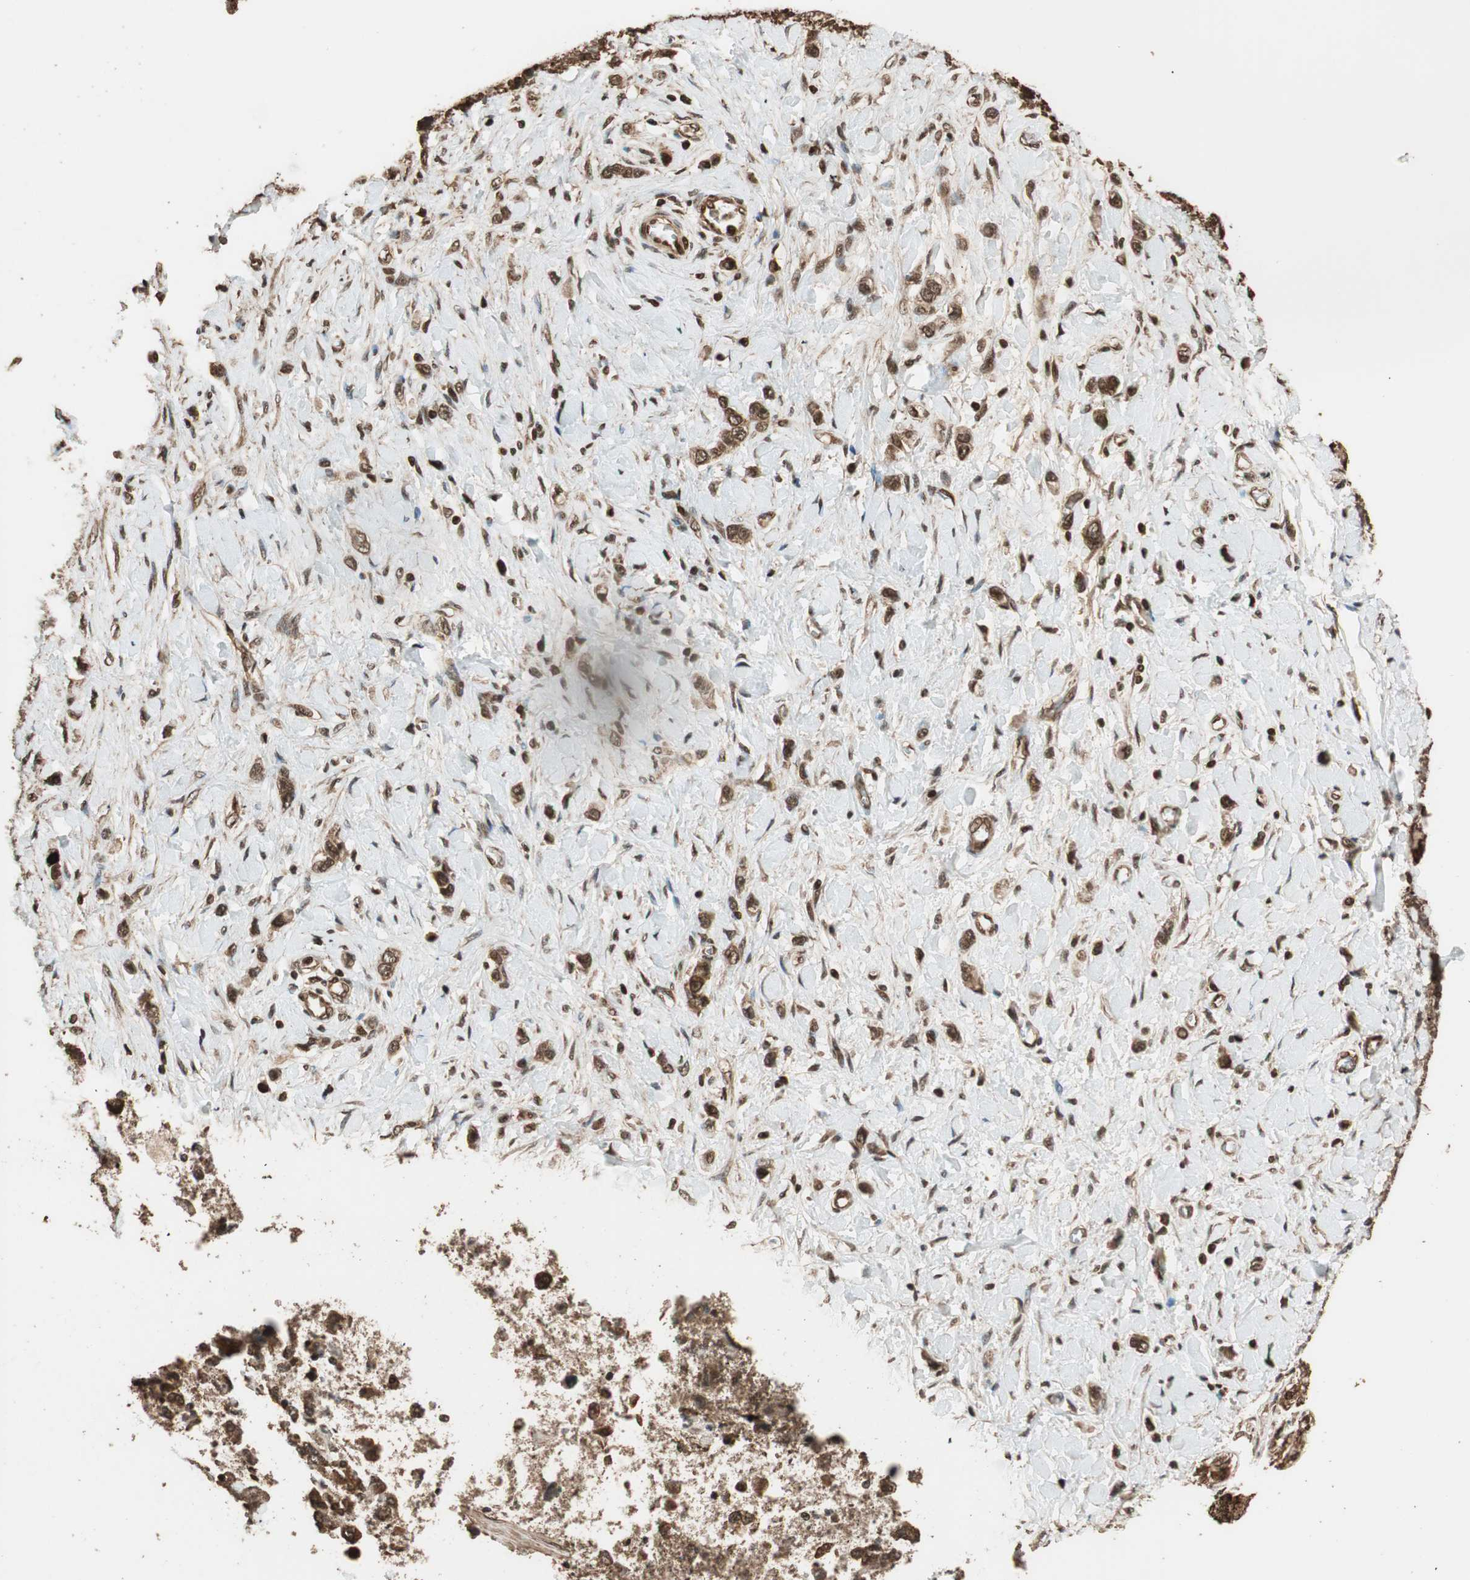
{"staining": {"intensity": "moderate", "quantity": ">75%", "location": "cytoplasmic/membranous"}, "tissue": "stomach cancer", "cell_type": "Tumor cells", "image_type": "cancer", "snomed": [{"axis": "morphology", "description": "Normal tissue, NOS"}, {"axis": "morphology", "description": "Adenocarcinoma, NOS"}, {"axis": "topography", "description": "Stomach, upper"}, {"axis": "topography", "description": "Stomach"}], "caption": "IHC histopathology image of neoplastic tissue: human stomach adenocarcinoma stained using immunohistochemistry (IHC) shows medium levels of moderate protein expression localized specifically in the cytoplasmic/membranous of tumor cells, appearing as a cytoplasmic/membranous brown color.", "gene": "ALKBH5", "patient": {"sex": "female", "age": 65}}